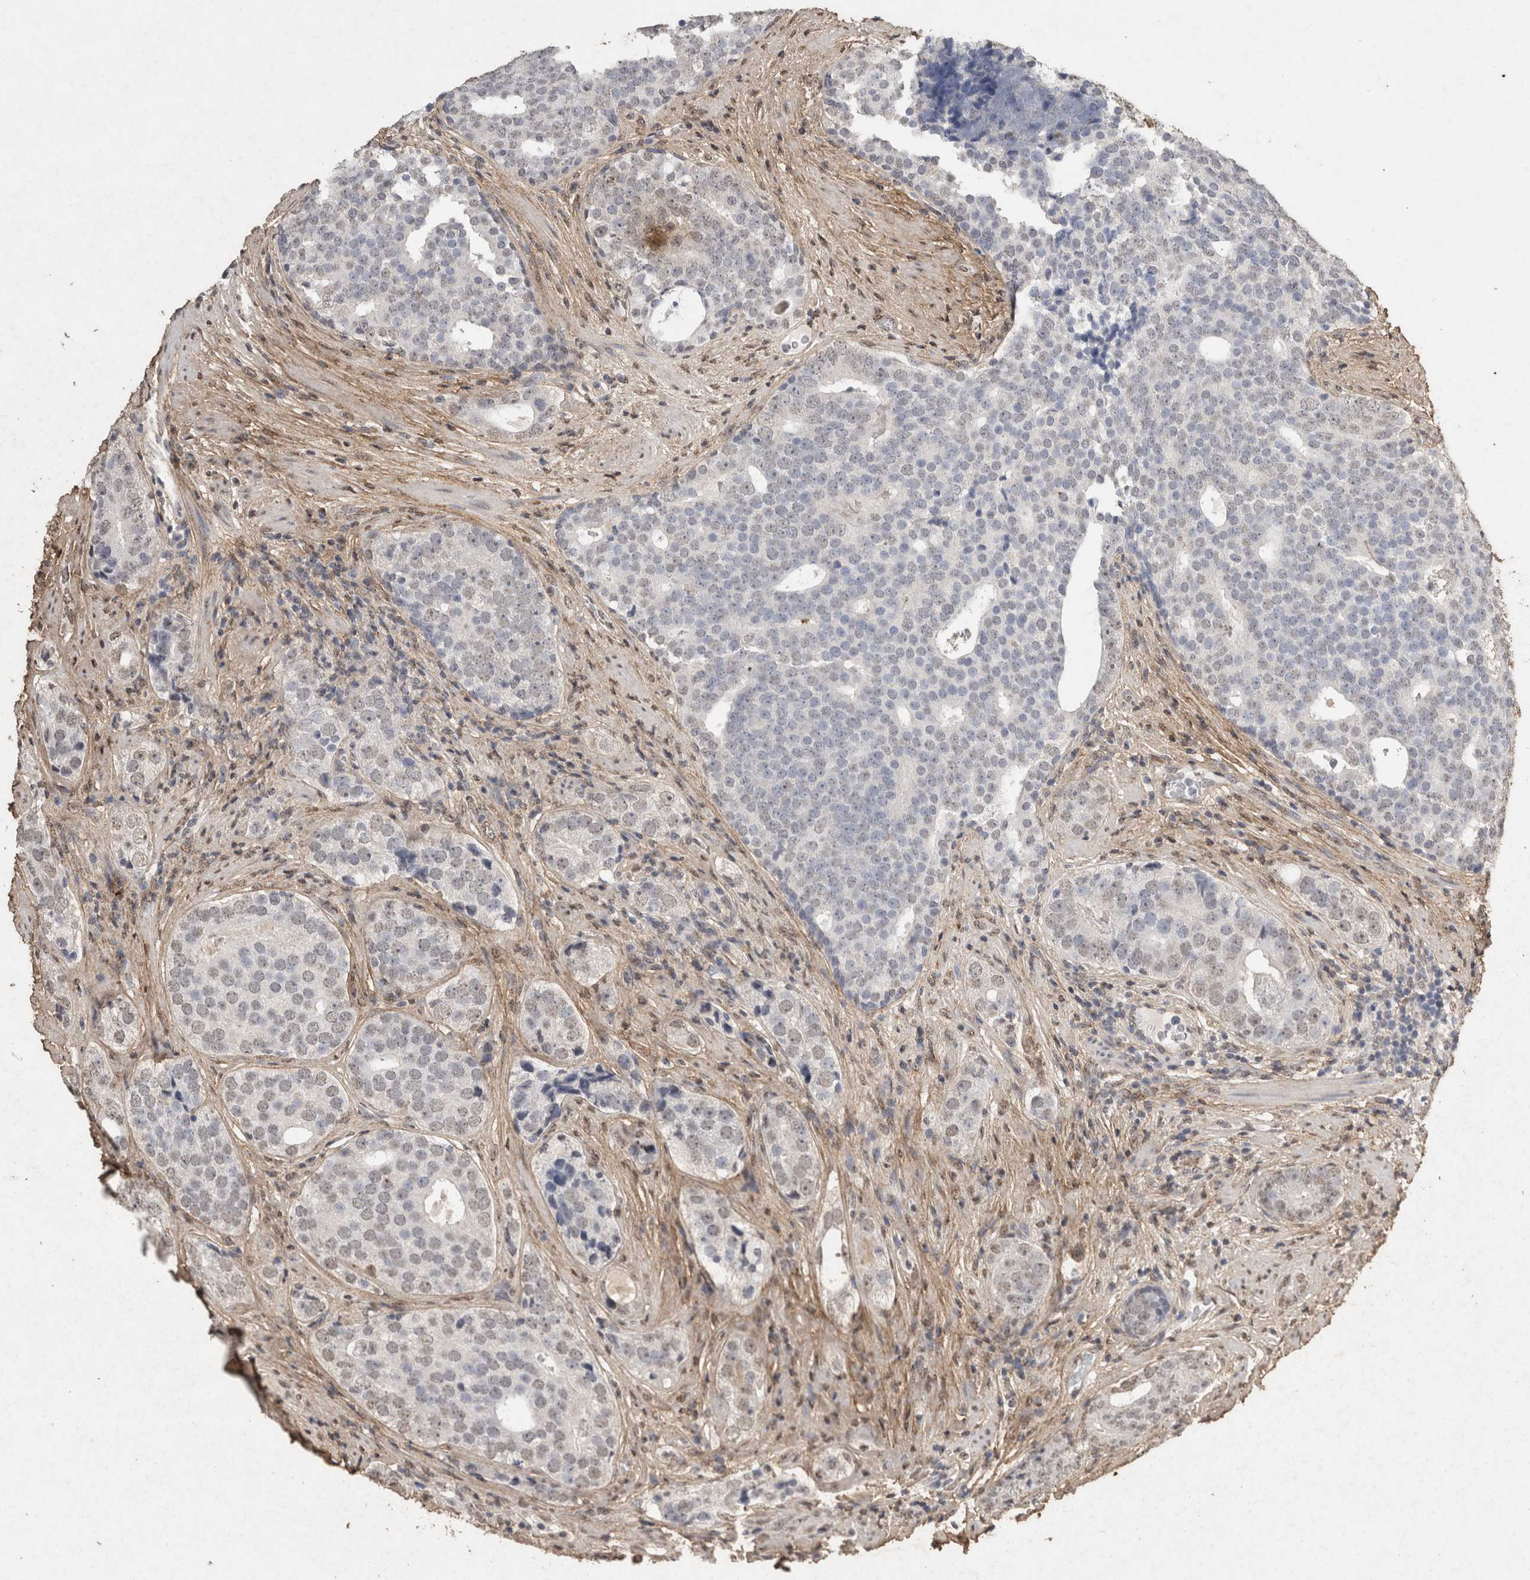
{"staining": {"intensity": "negative", "quantity": "none", "location": "none"}, "tissue": "prostate cancer", "cell_type": "Tumor cells", "image_type": "cancer", "snomed": [{"axis": "morphology", "description": "Adenocarcinoma, High grade"}, {"axis": "topography", "description": "Prostate"}], "caption": "Human high-grade adenocarcinoma (prostate) stained for a protein using immunohistochemistry displays no staining in tumor cells.", "gene": "C1QTNF5", "patient": {"sex": "male", "age": 56}}